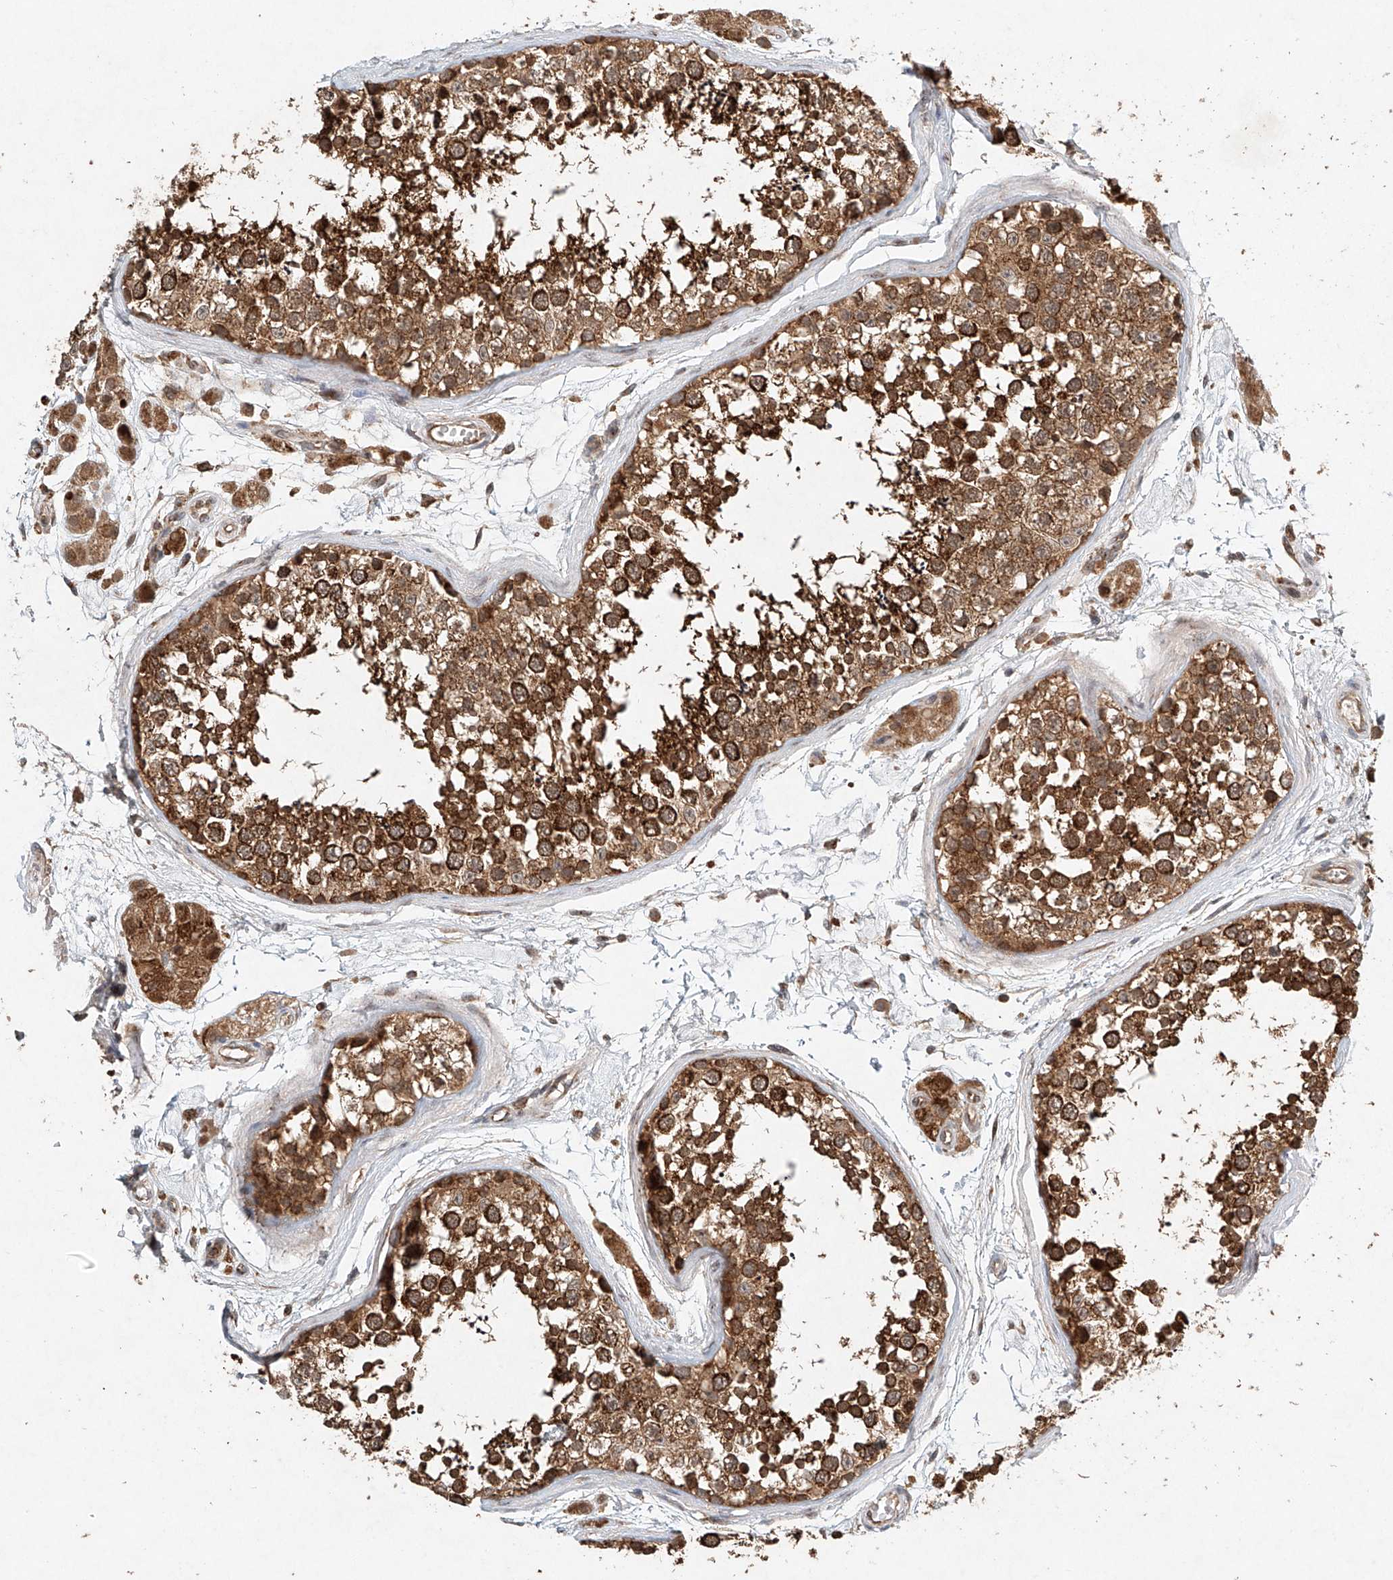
{"staining": {"intensity": "moderate", "quantity": ">75%", "location": "cytoplasmic/membranous"}, "tissue": "testis", "cell_type": "Cells in seminiferous ducts", "image_type": "normal", "snomed": [{"axis": "morphology", "description": "Normal tissue, NOS"}, {"axis": "topography", "description": "Testis"}], "caption": "Immunohistochemistry (IHC) of unremarkable testis reveals medium levels of moderate cytoplasmic/membranous positivity in about >75% of cells in seminiferous ducts.", "gene": "DCAF11", "patient": {"sex": "male", "age": 56}}